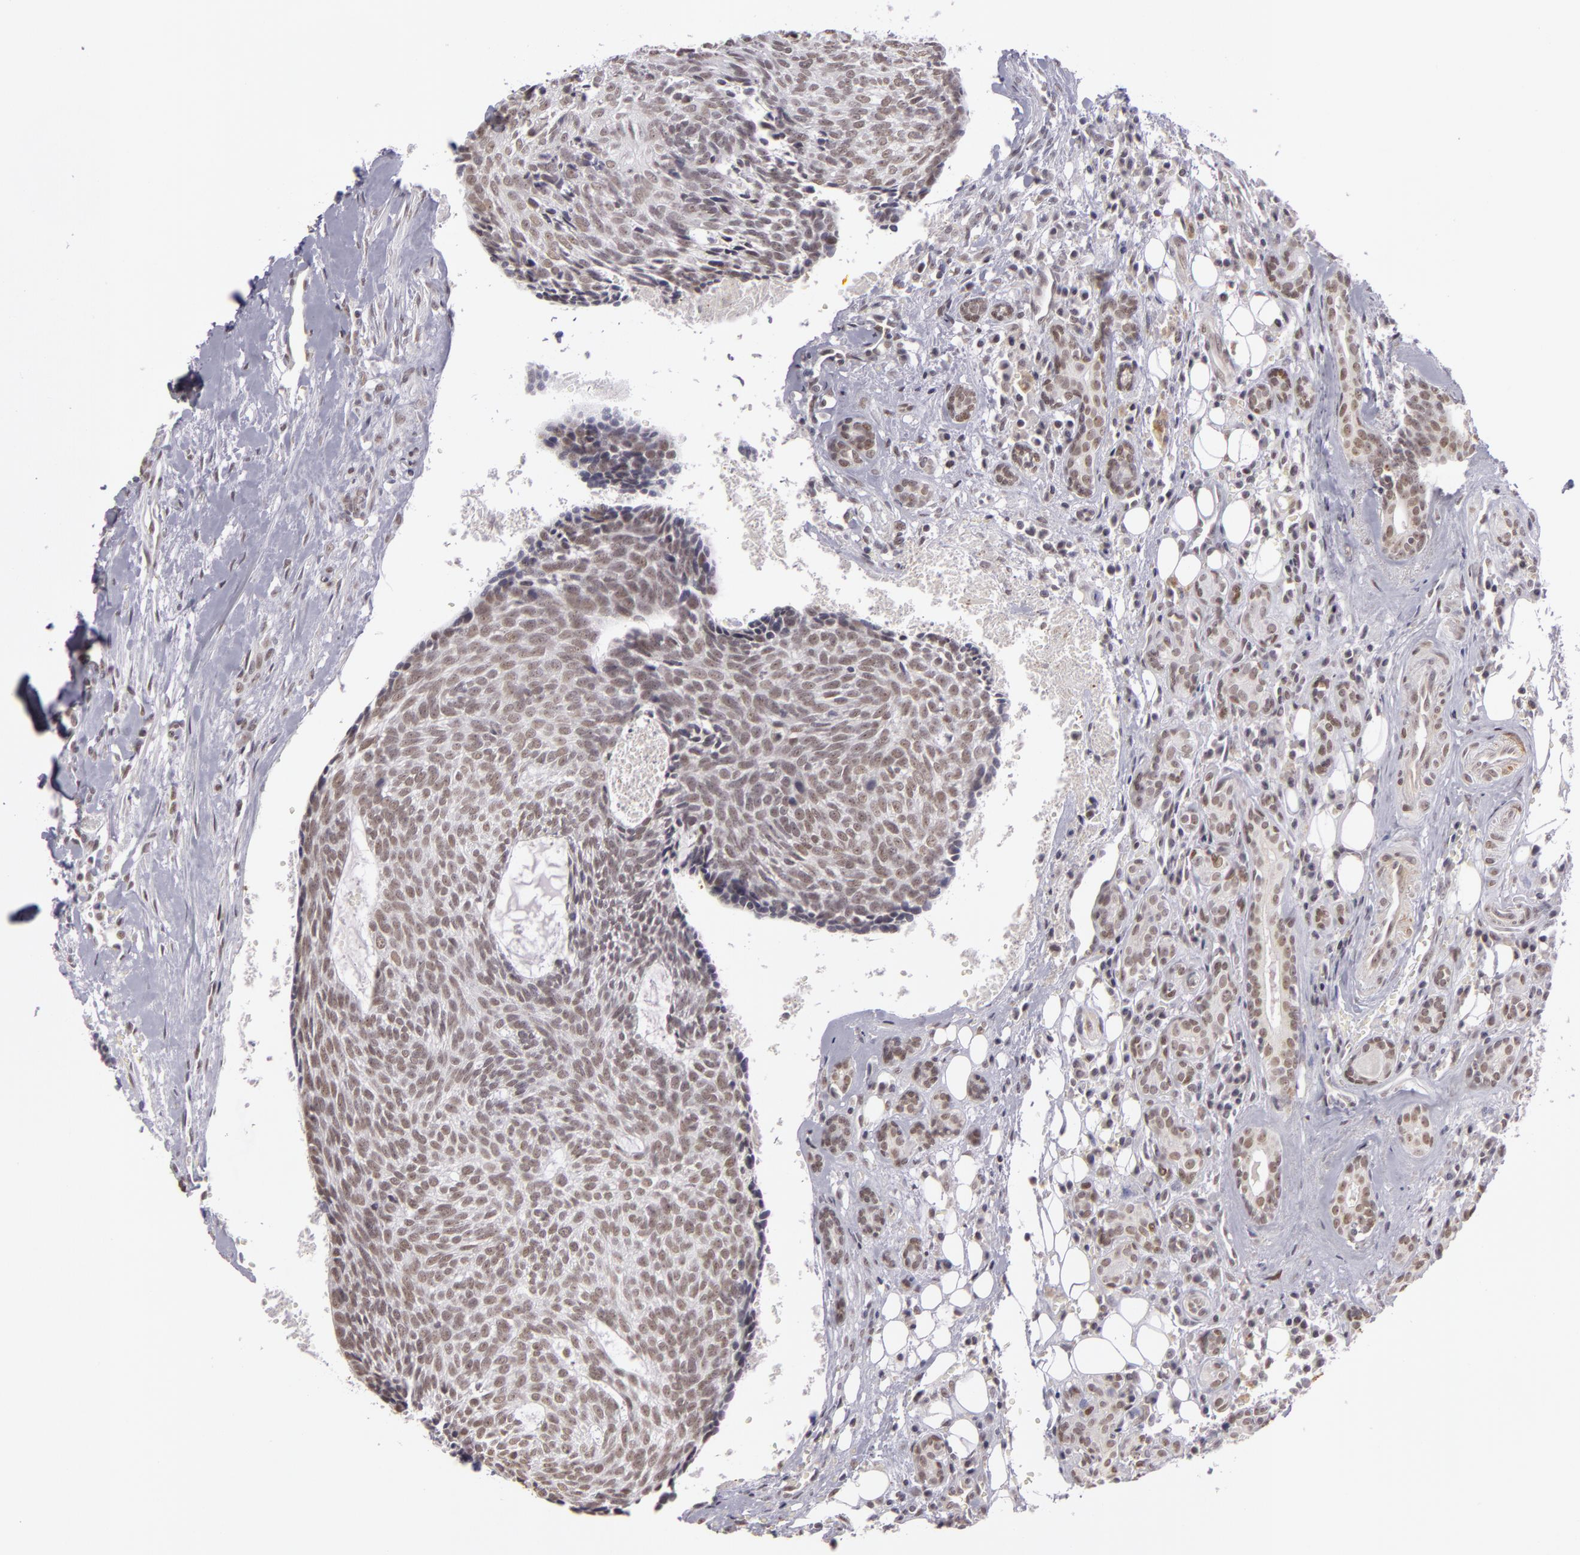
{"staining": {"intensity": "weak", "quantity": ">75%", "location": "nuclear"}, "tissue": "head and neck cancer", "cell_type": "Tumor cells", "image_type": "cancer", "snomed": [{"axis": "morphology", "description": "Squamous cell carcinoma, NOS"}, {"axis": "topography", "description": "Salivary gland"}, {"axis": "topography", "description": "Head-Neck"}], "caption": "DAB immunohistochemical staining of head and neck squamous cell carcinoma demonstrates weak nuclear protein positivity in about >75% of tumor cells.", "gene": "RRP7A", "patient": {"sex": "male", "age": 70}}